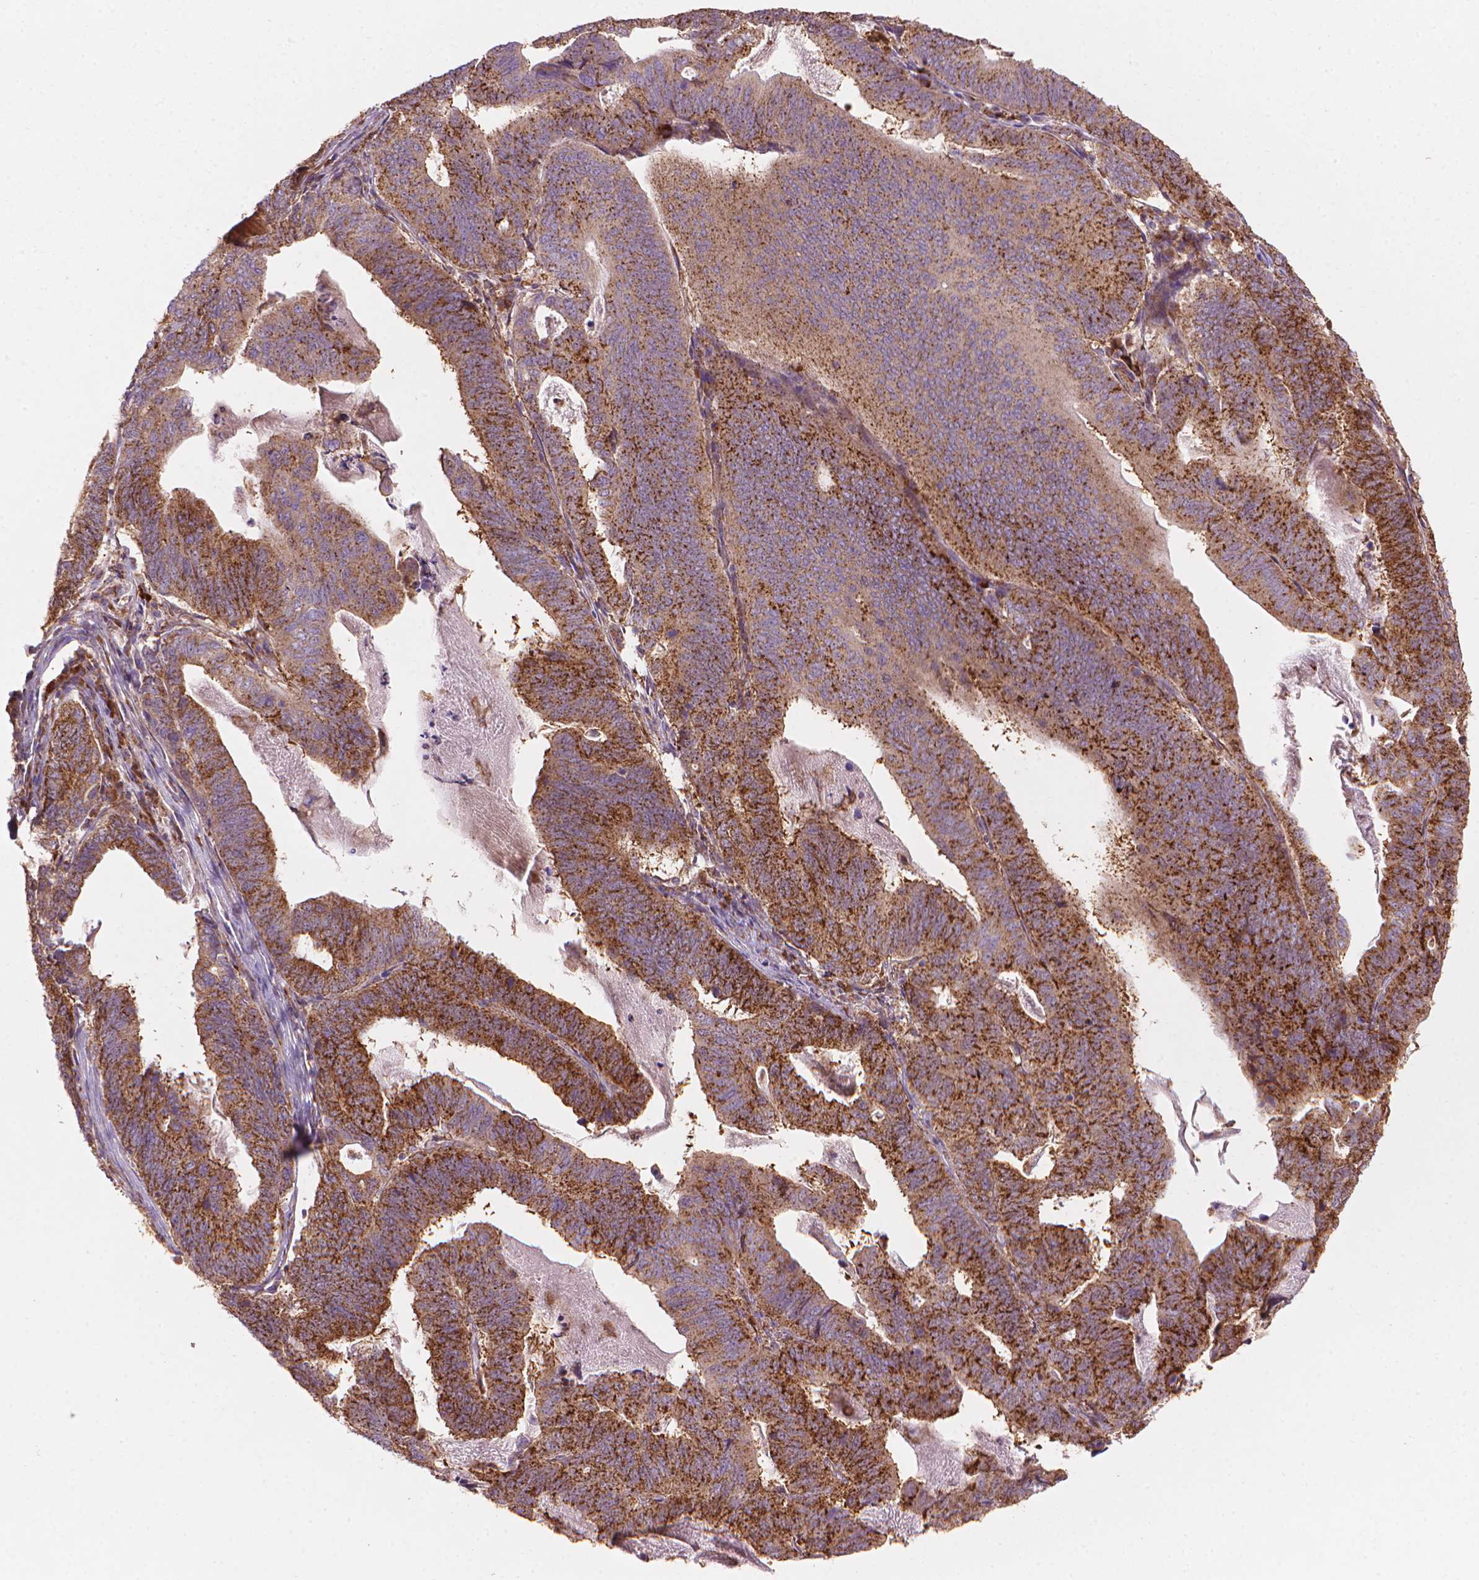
{"staining": {"intensity": "moderate", "quantity": ">75%", "location": "cytoplasmic/membranous"}, "tissue": "stomach cancer", "cell_type": "Tumor cells", "image_type": "cancer", "snomed": [{"axis": "morphology", "description": "Adenocarcinoma, NOS"}, {"axis": "topography", "description": "Stomach, upper"}], "caption": "IHC histopathology image of neoplastic tissue: human stomach adenocarcinoma stained using immunohistochemistry (IHC) shows medium levels of moderate protein expression localized specifically in the cytoplasmic/membranous of tumor cells, appearing as a cytoplasmic/membranous brown color.", "gene": "VARS2", "patient": {"sex": "female", "age": 67}}